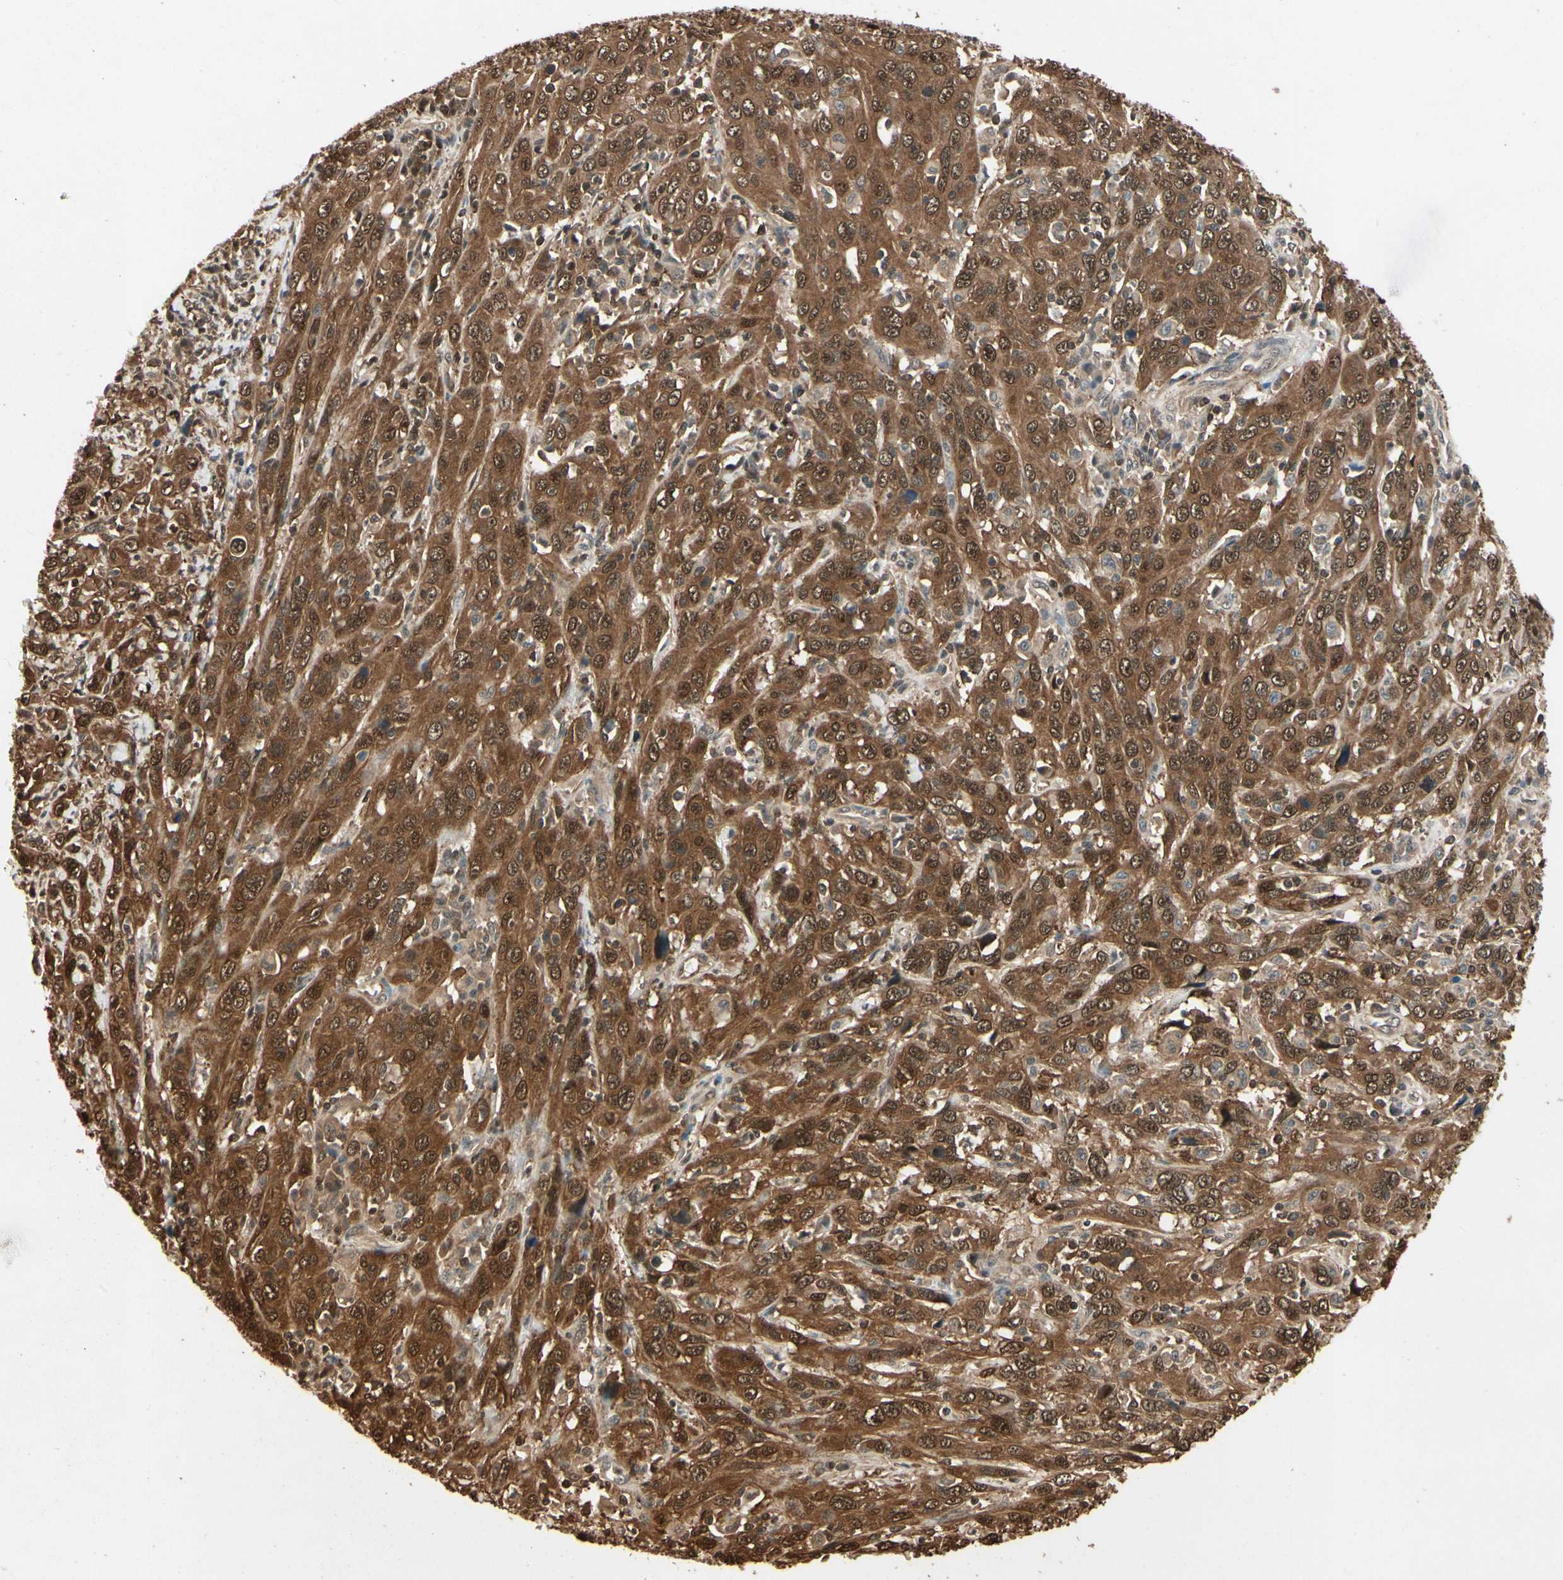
{"staining": {"intensity": "moderate", "quantity": ">75%", "location": "cytoplasmic/membranous"}, "tissue": "cervical cancer", "cell_type": "Tumor cells", "image_type": "cancer", "snomed": [{"axis": "morphology", "description": "Squamous cell carcinoma, NOS"}, {"axis": "topography", "description": "Cervix"}], "caption": "Cervical squamous cell carcinoma tissue exhibits moderate cytoplasmic/membranous staining in approximately >75% of tumor cells, visualized by immunohistochemistry. The staining is performed using DAB brown chromogen to label protein expression. The nuclei are counter-stained blue using hematoxylin.", "gene": "YWHAQ", "patient": {"sex": "female", "age": 46}}